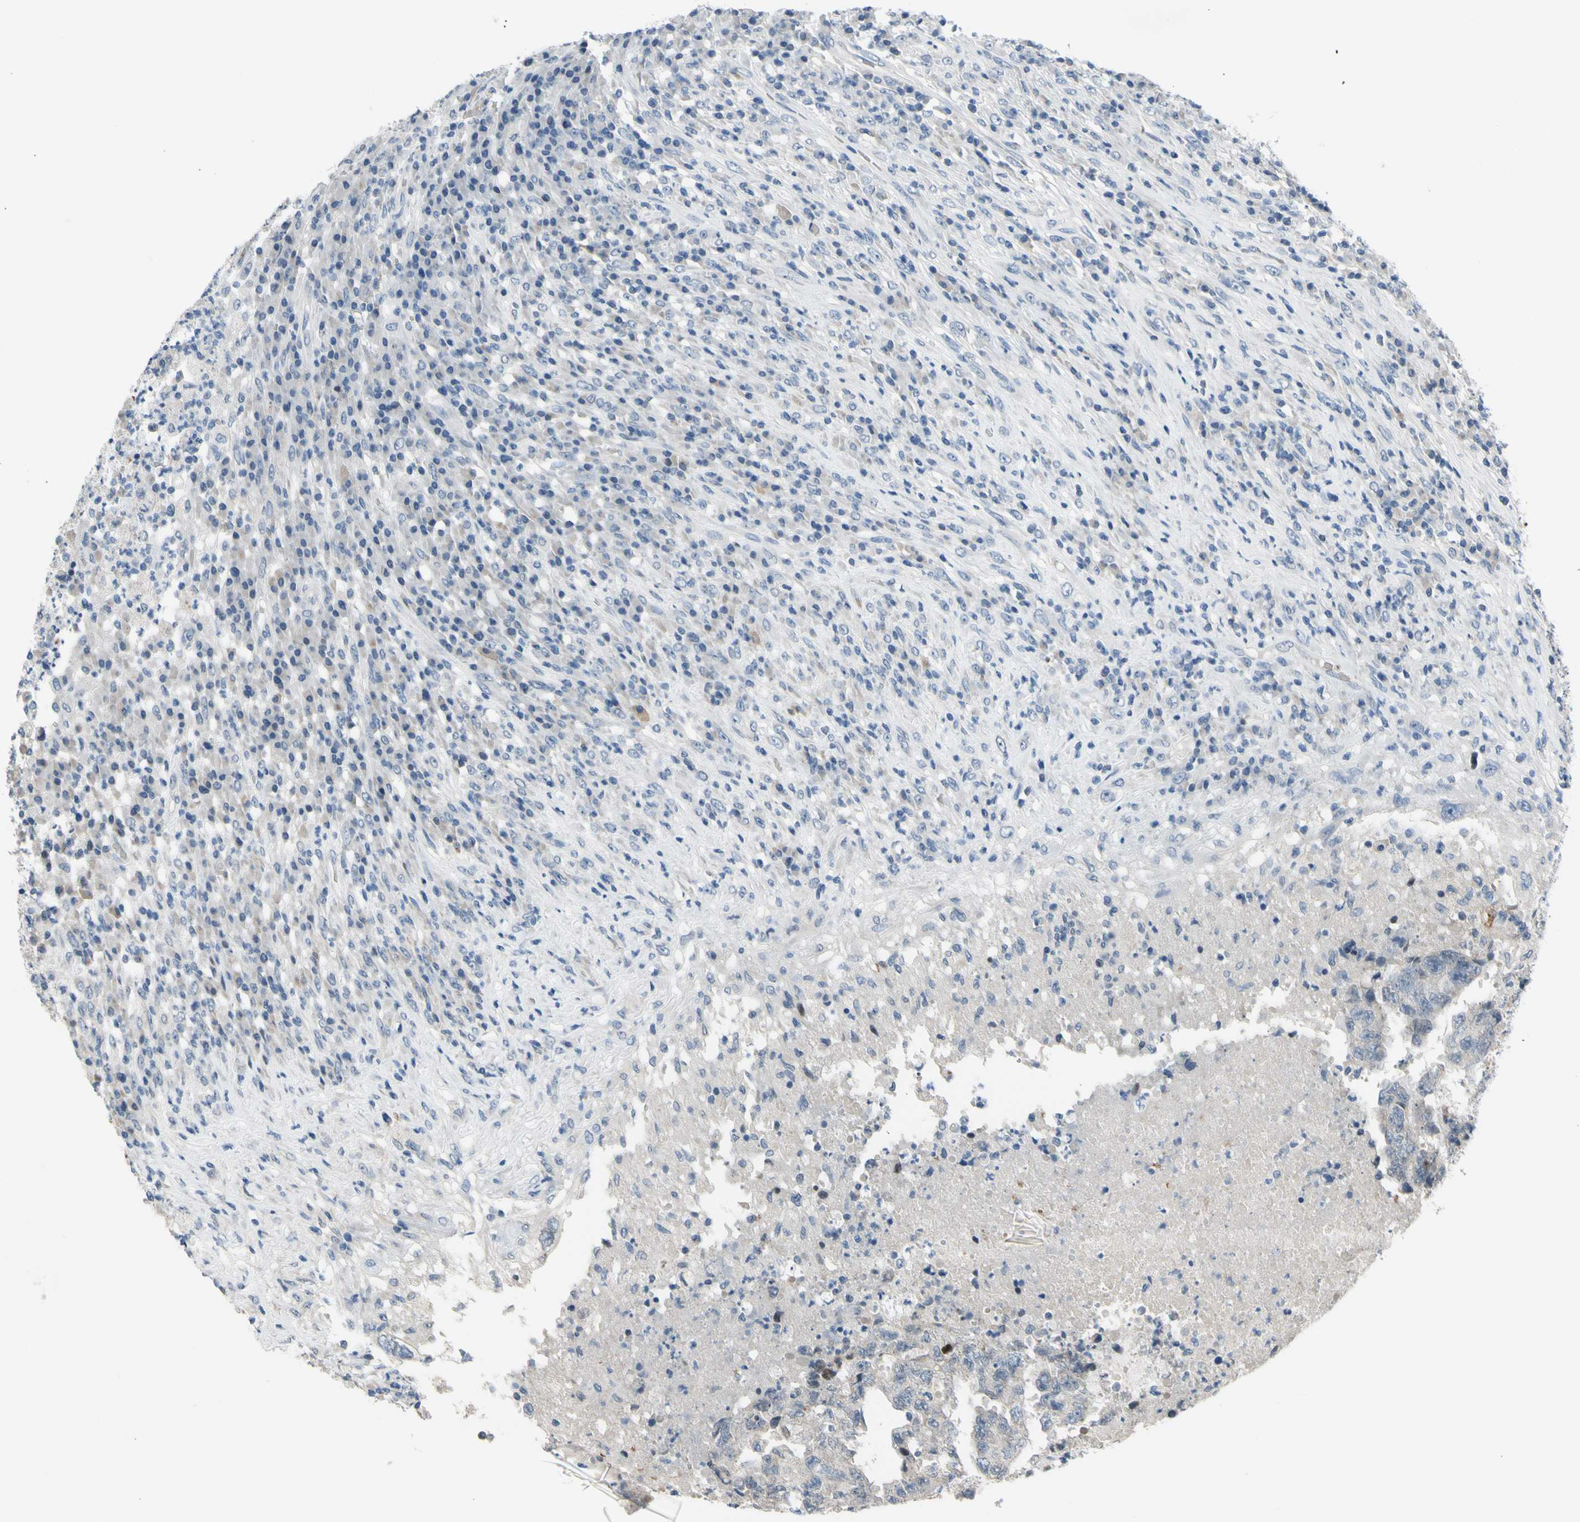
{"staining": {"intensity": "negative", "quantity": "none", "location": "none"}, "tissue": "testis cancer", "cell_type": "Tumor cells", "image_type": "cancer", "snomed": [{"axis": "morphology", "description": "Necrosis, NOS"}, {"axis": "morphology", "description": "Carcinoma, Embryonal, NOS"}, {"axis": "topography", "description": "Testis"}], "caption": "IHC histopathology image of testis cancer stained for a protein (brown), which shows no expression in tumor cells.", "gene": "ZNF184", "patient": {"sex": "male", "age": 19}}